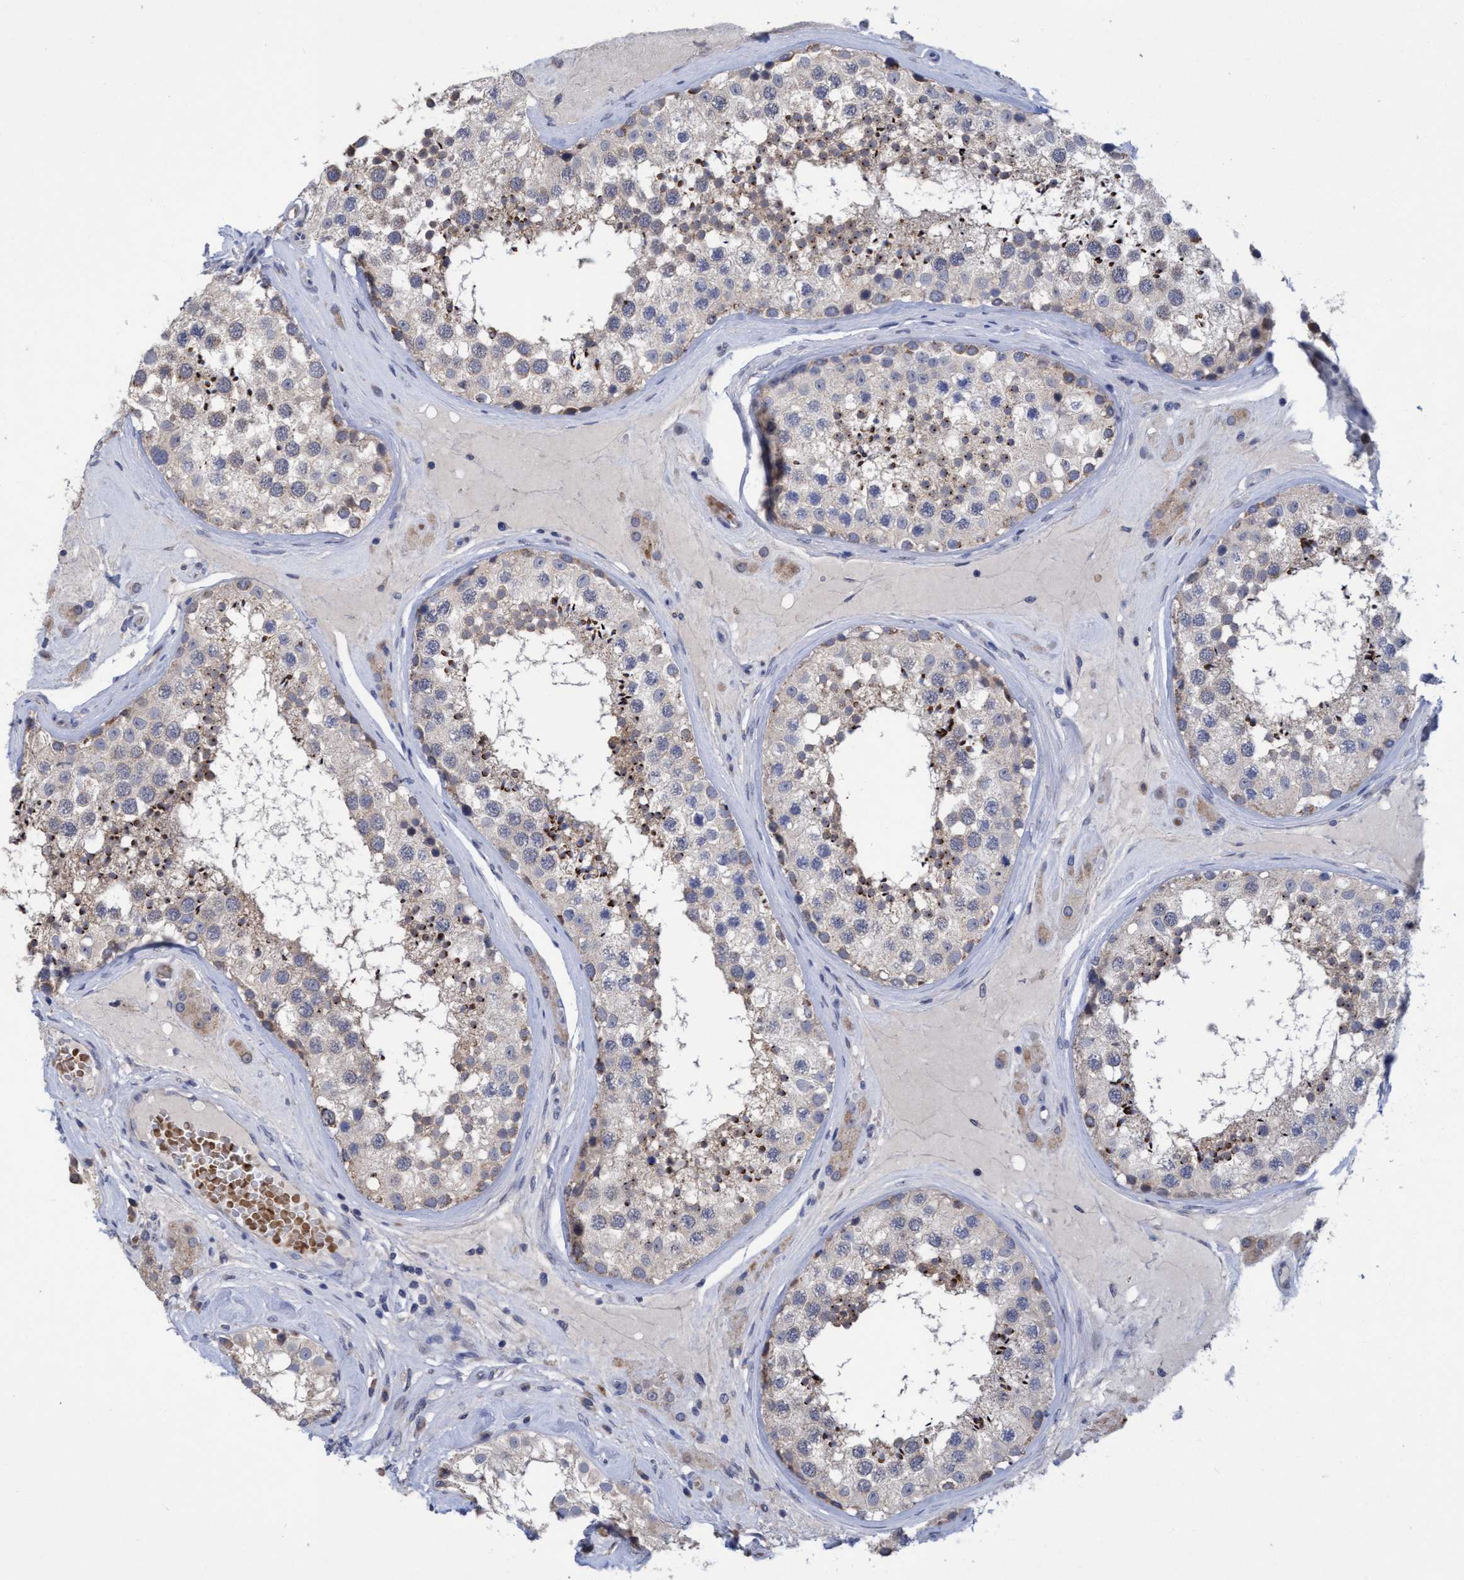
{"staining": {"intensity": "moderate", "quantity": "<25%", "location": "cytoplasmic/membranous"}, "tissue": "testis", "cell_type": "Cells in seminiferous ducts", "image_type": "normal", "snomed": [{"axis": "morphology", "description": "Normal tissue, NOS"}, {"axis": "topography", "description": "Testis"}], "caption": "Immunohistochemistry (IHC) photomicrograph of normal testis stained for a protein (brown), which reveals low levels of moderate cytoplasmic/membranous staining in about <25% of cells in seminiferous ducts.", "gene": "SEMA4D", "patient": {"sex": "male", "age": 46}}